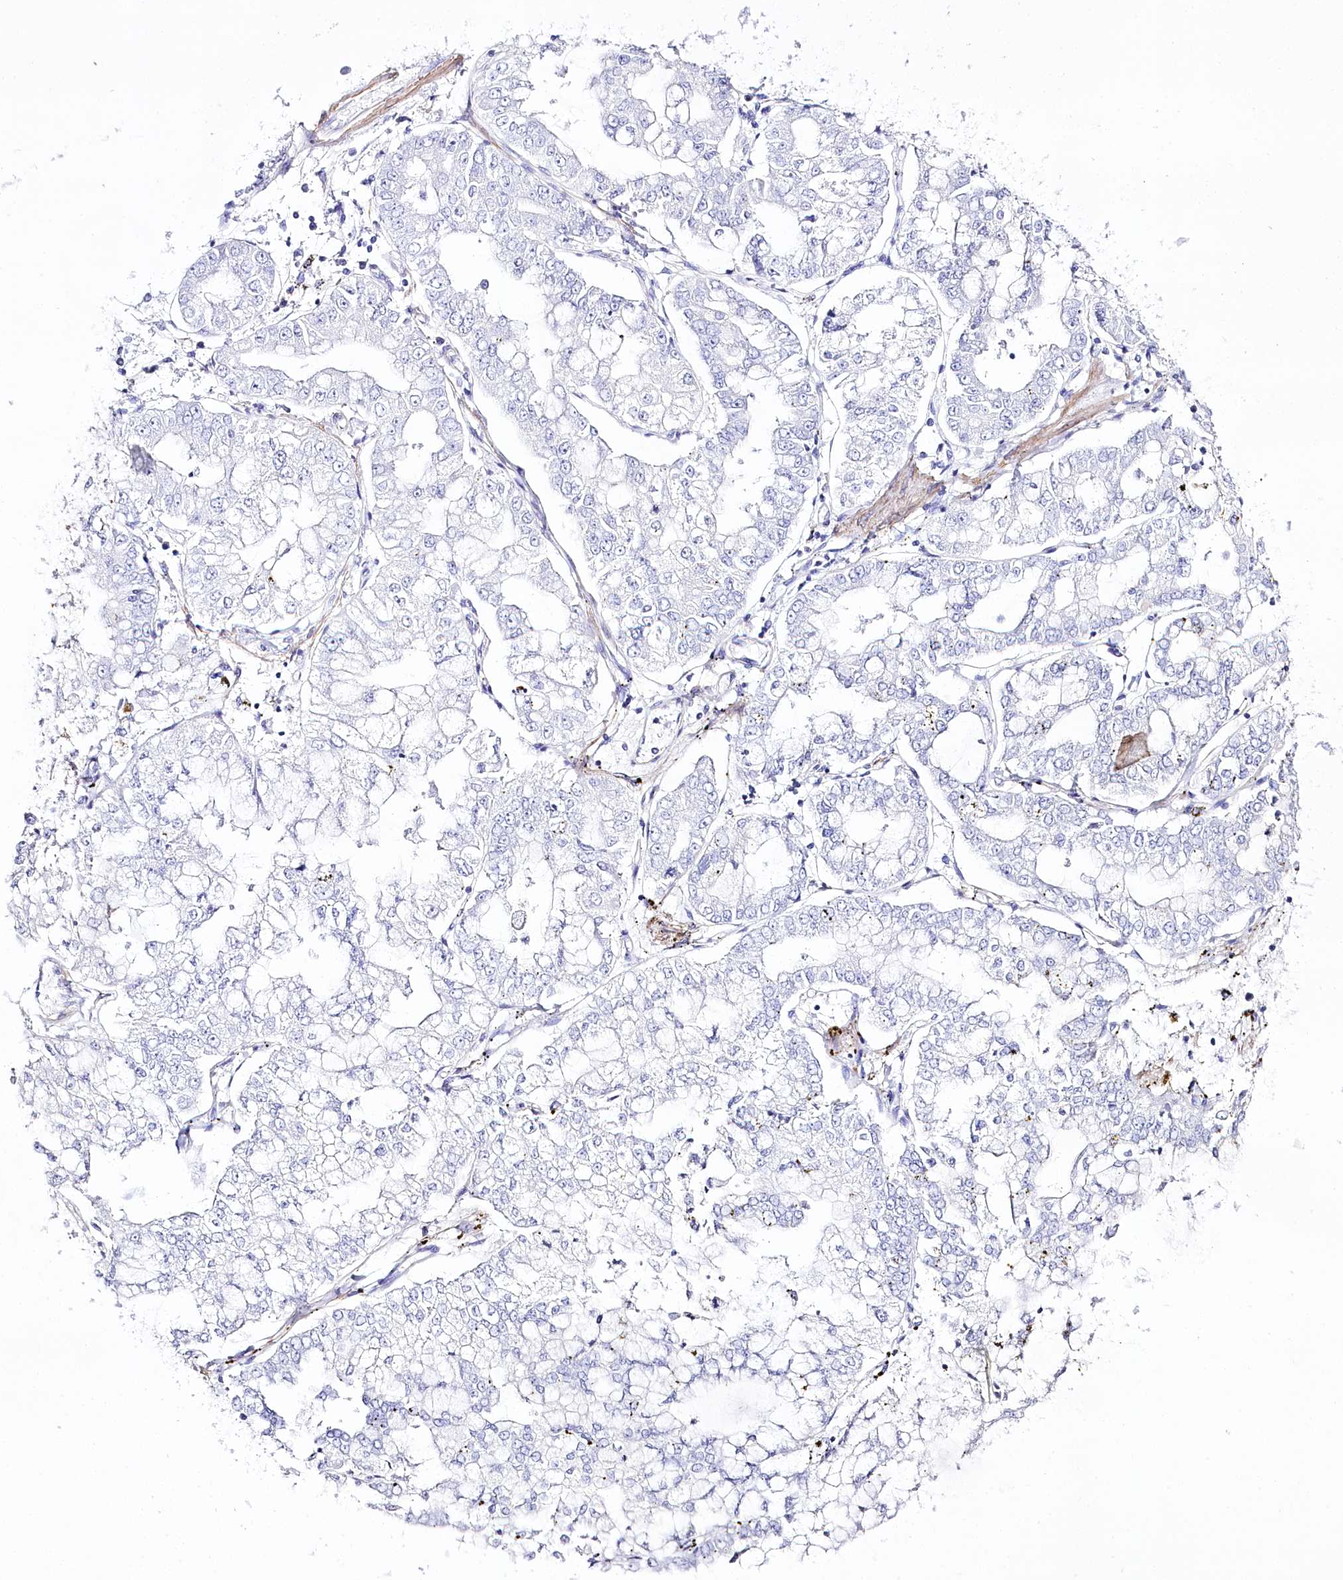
{"staining": {"intensity": "negative", "quantity": "none", "location": "none"}, "tissue": "stomach cancer", "cell_type": "Tumor cells", "image_type": "cancer", "snomed": [{"axis": "morphology", "description": "Adenocarcinoma, NOS"}, {"axis": "topography", "description": "Stomach"}], "caption": "A micrograph of stomach cancer (adenocarcinoma) stained for a protein exhibits no brown staining in tumor cells.", "gene": "CSN3", "patient": {"sex": "male", "age": 76}}